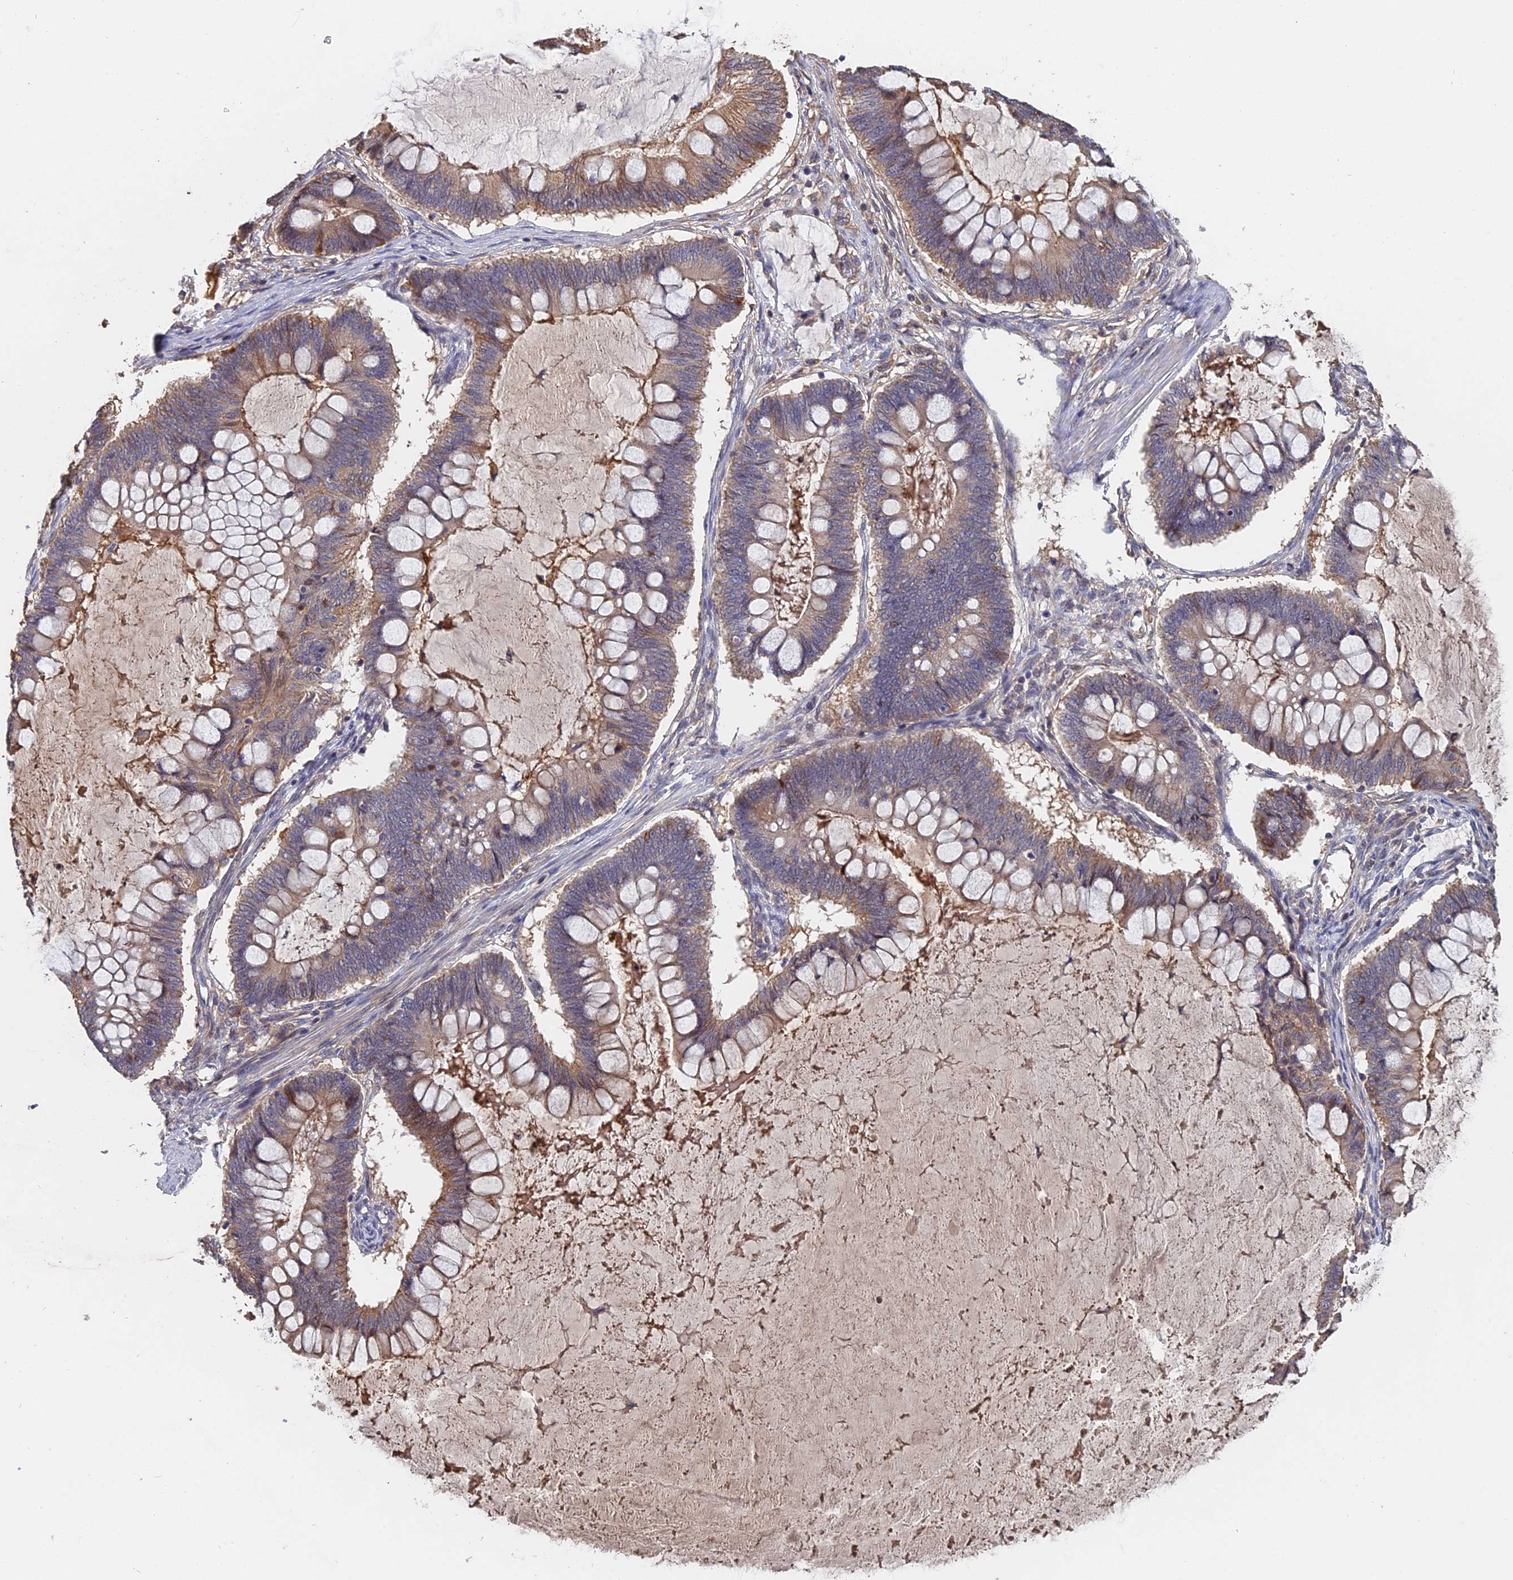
{"staining": {"intensity": "weak", "quantity": "25%-75%", "location": "cytoplasmic/membranous"}, "tissue": "ovarian cancer", "cell_type": "Tumor cells", "image_type": "cancer", "snomed": [{"axis": "morphology", "description": "Cystadenocarcinoma, mucinous, NOS"}, {"axis": "topography", "description": "Ovary"}], "caption": "Ovarian cancer was stained to show a protein in brown. There is low levels of weak cytoplasmic/membranous staining in about 25%-75% of tumor cells.", "gene": "SLC33A1", "patient": {"sex": "female", "age": 61}}